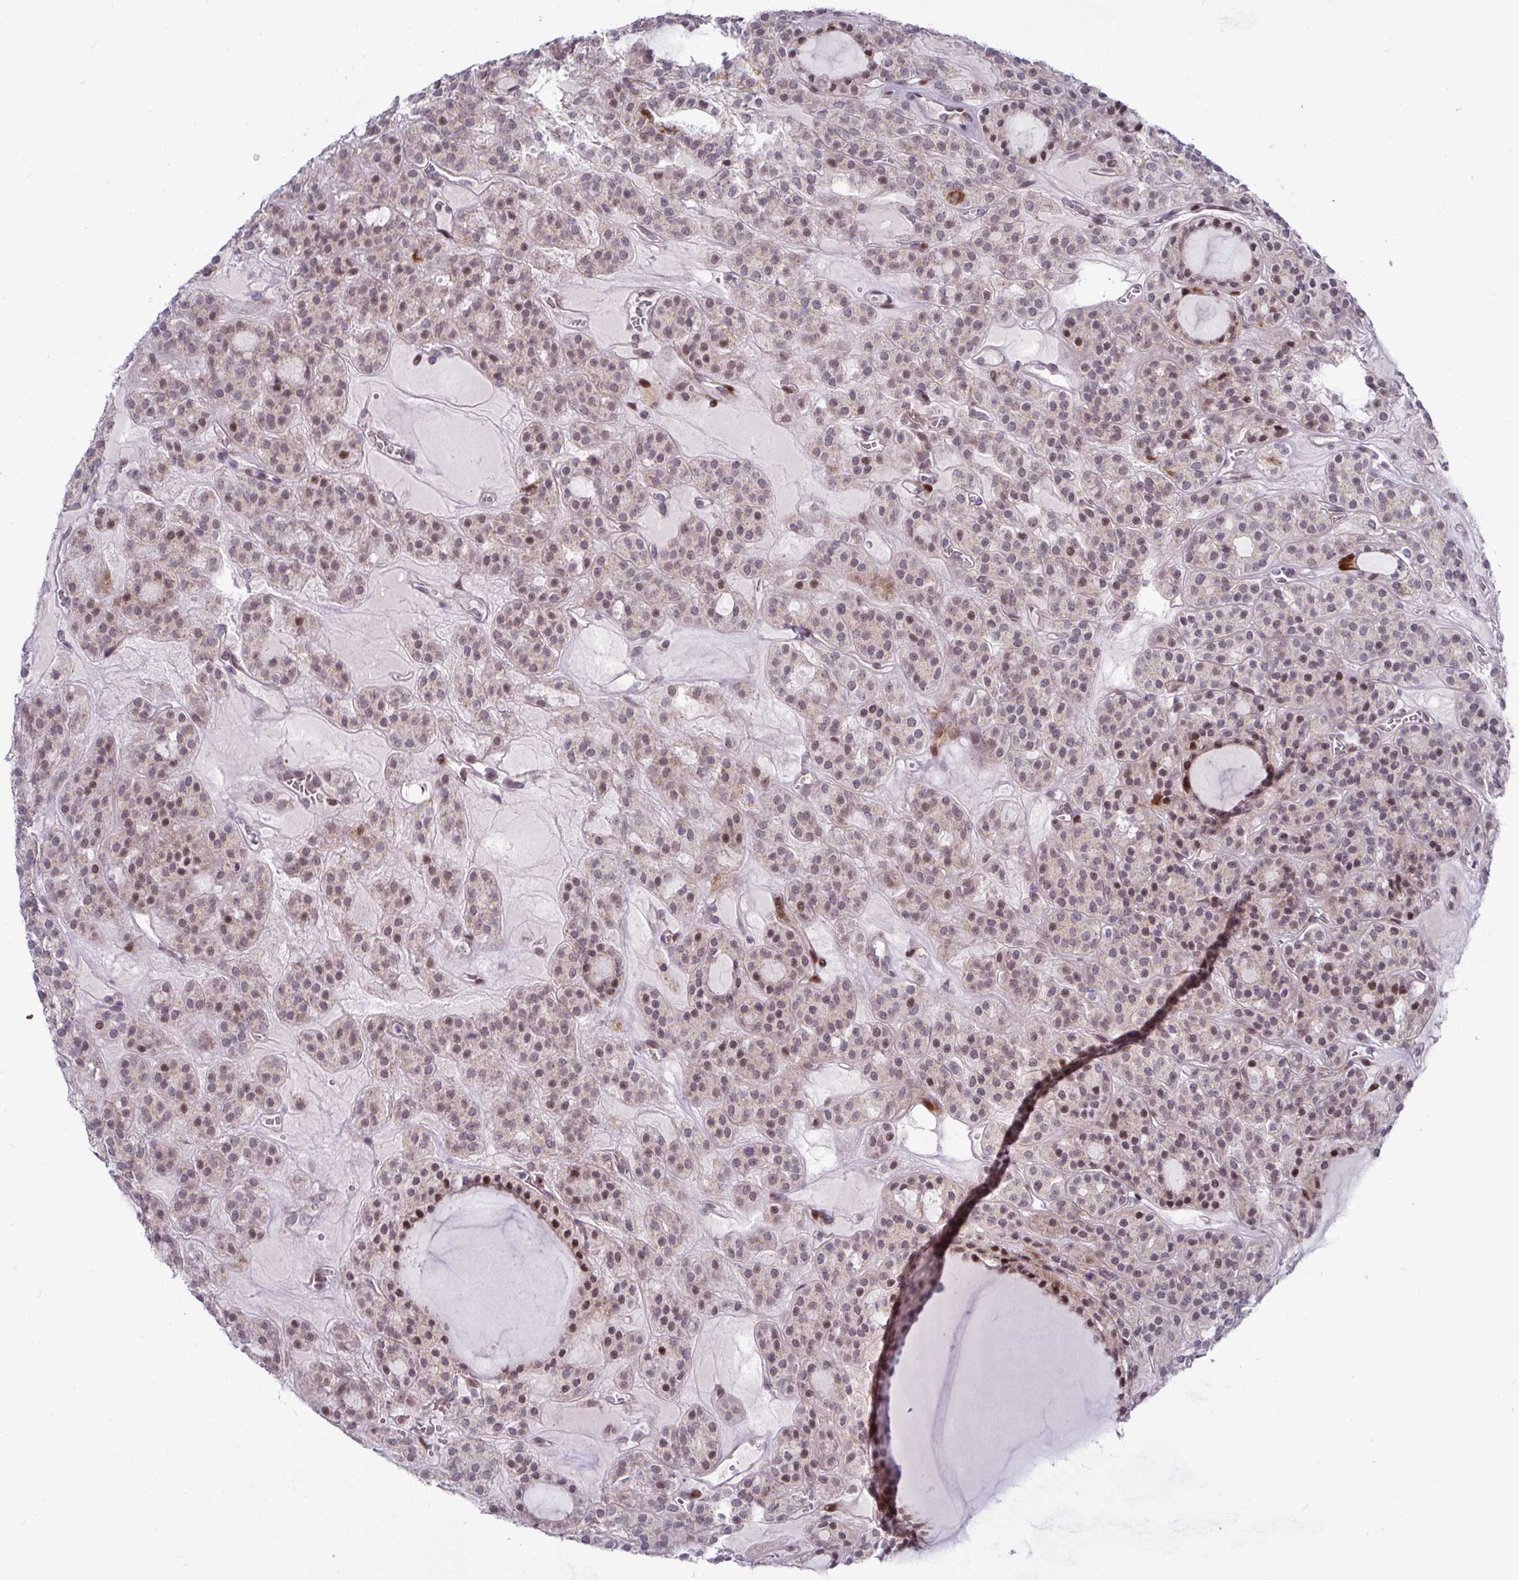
{"staining": {"intensity": "moderate", "quantity": "25%-75%", "location": "nuclear"}, "tissue": "thyroid cancer", "cell_type": "Tumor cells", "image_type": "cancer", "snomed": [{"axis": "morphology", "description": "Follicular adenoma carcinoma, NOS"}, {"axis": "topography", "description": "Thyroid gland"}], "caption": "Thyroid cancer stained with DAB IHC reveals medium levels of moderate nuclear staining in approximately 25%-75% of tumor cells.", "gene": "DZIP1", "patient": {"sex": "female", "age": 63}}